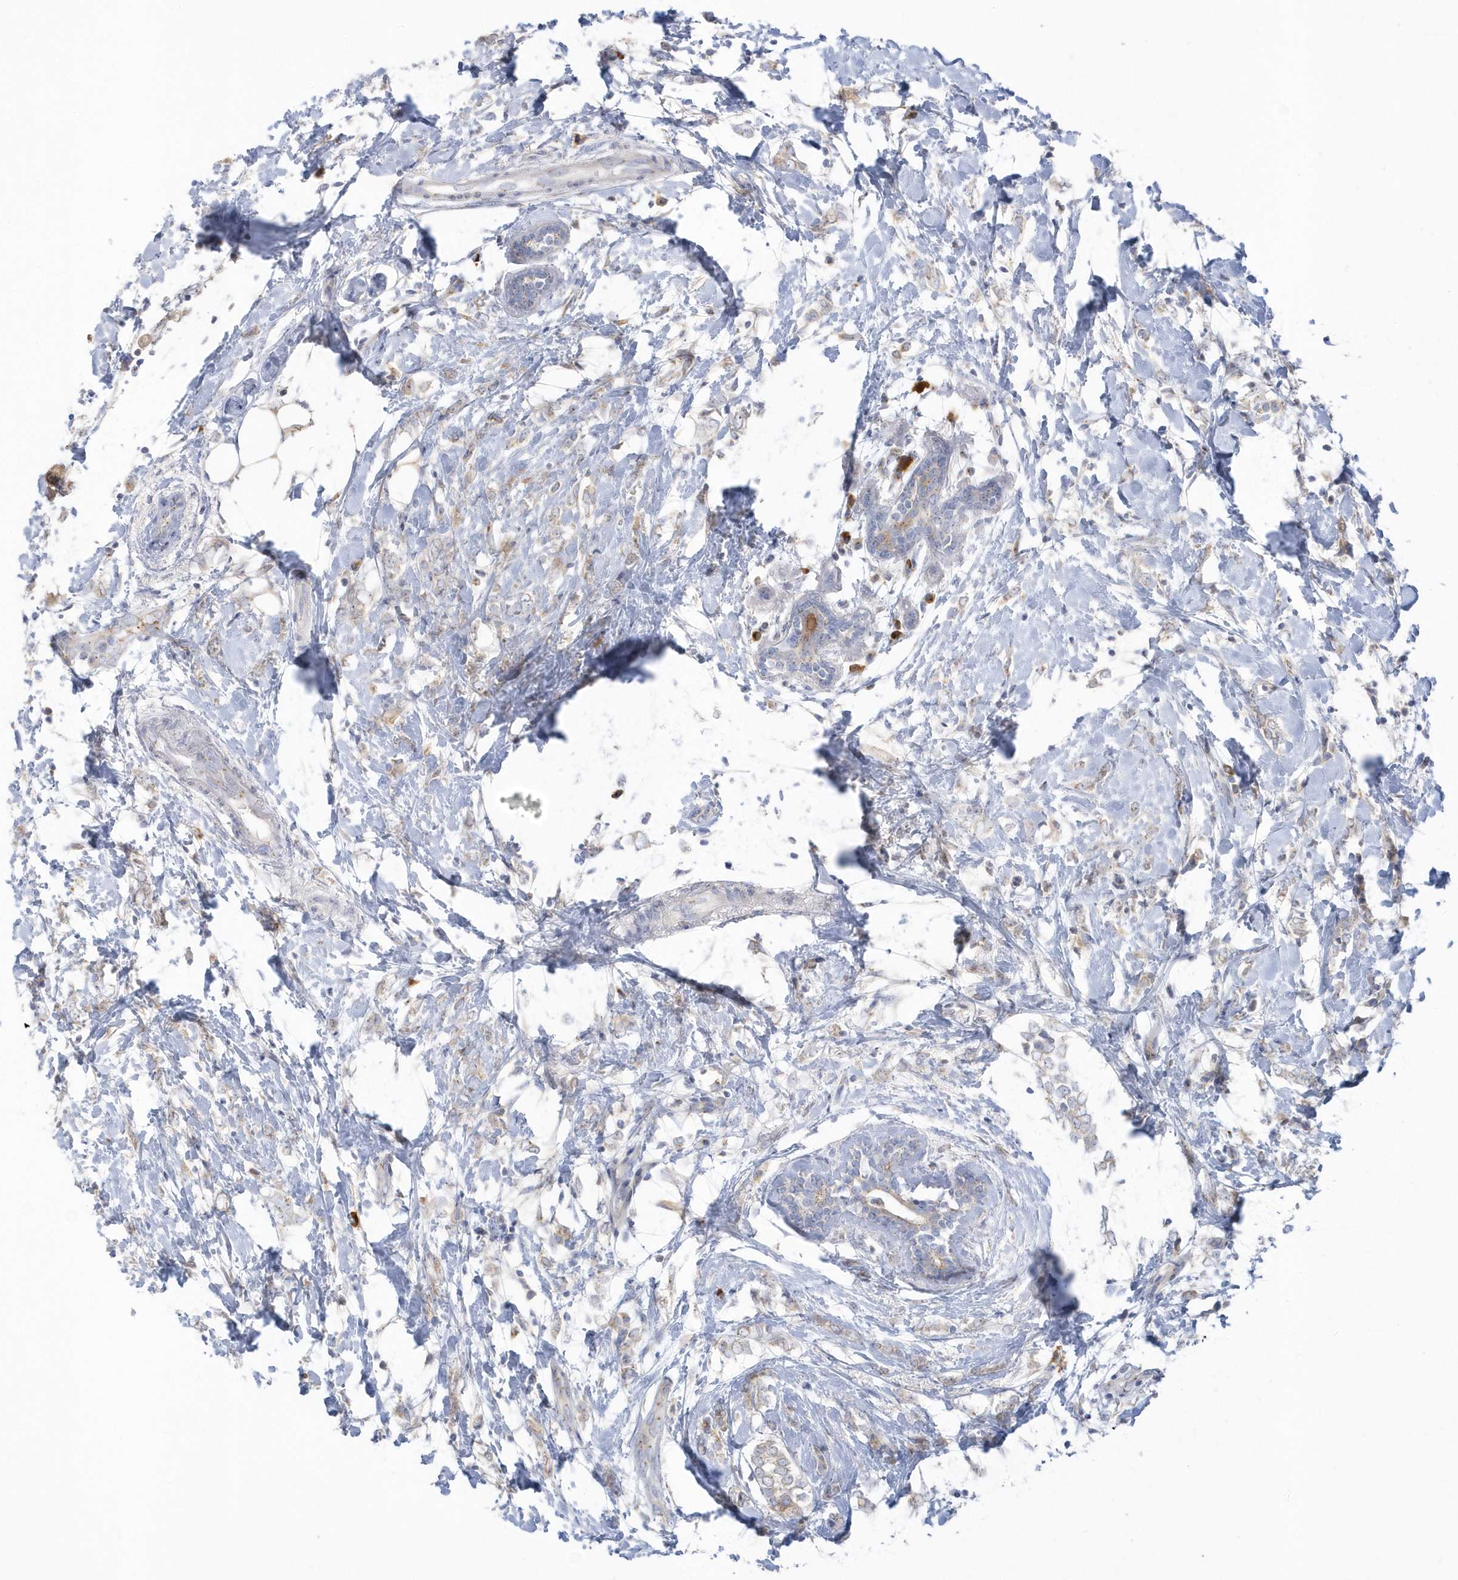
{"staining": {"intensity": "weak", "quantity": "25%-75%", "location": "cytoplasmic/membranous"}, "tissue": "breast cancer", "cell_type": "Tumor cells", "image_type": "cancer", "snomed": [{"axis": "morphology", "description": "Normal tissue, NOS"}, {"axis": "morphology", "description": "Lobular carcinoma"}, {"axis": "topography", "description": "Breast"}], "caption": "Breast lobular carcinoma tissue displays weak cytoplasmic/membranous positivity in approximately 25%-75% of tumor cells", "gene": "SEMA3D", "patient": {"sex": "female", "age": 47}}